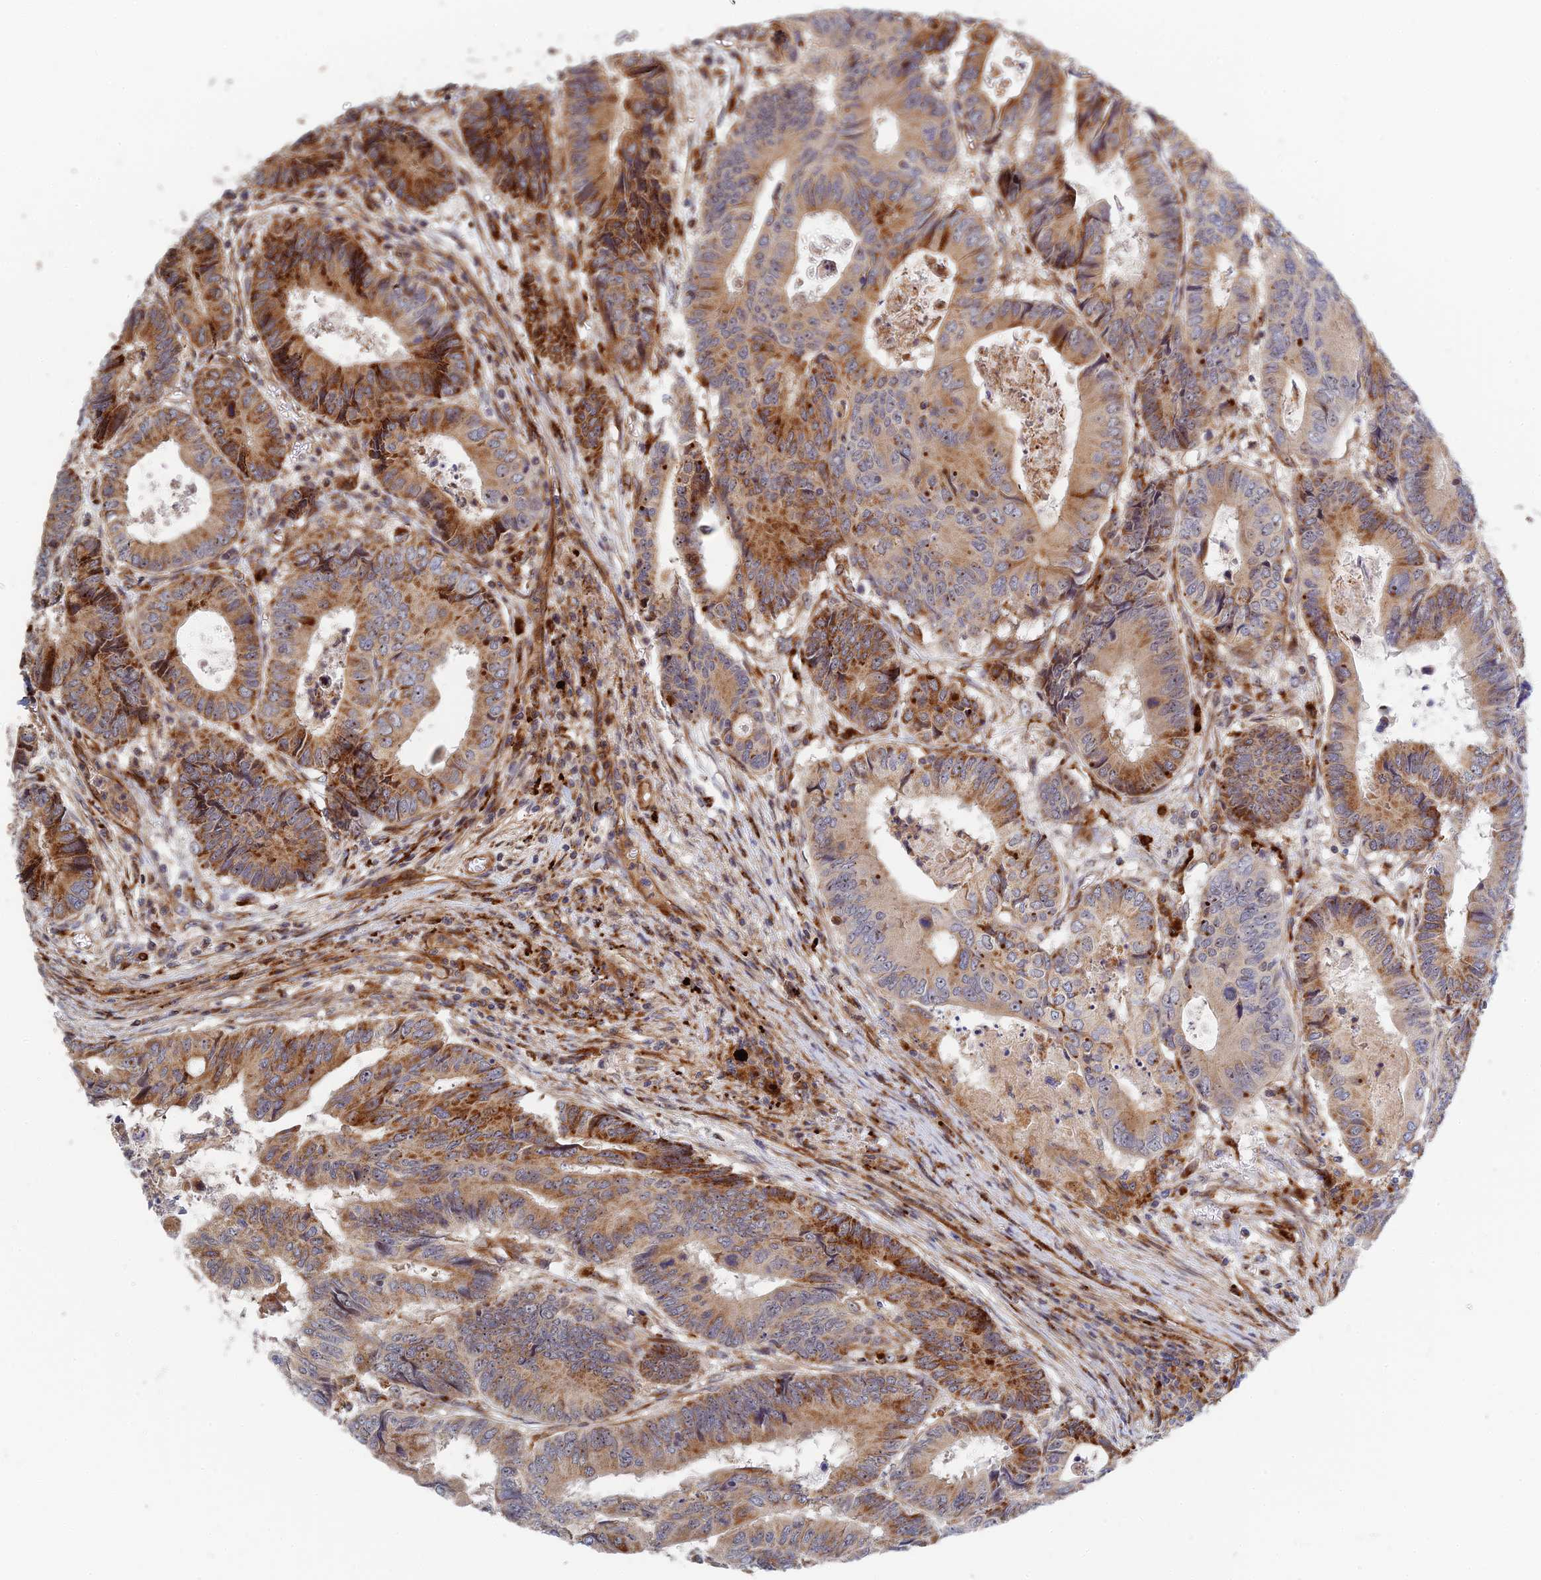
{"staining": {"intensity": "moderate", "quantity": ">75%", "location": "cytoplasmic/membranous"}, "tissue": "colorectal cancer", "cell_type": "Tumor cells", "image_type": "cancer", "snomed": [{"axis": "morphology", "description": "Adenocarcinoma, NOS"}, {"axis": "topography", "description": "Colon"}], "caption": "A medium amount of moderate cytoplasmic/membranous expression is identified in approximately >75% of tumor cells in adenocarcinoma (colorectal) tissue.", "gene": "PPP2R3C", "patient": {"sex": "male", "age": 85}}